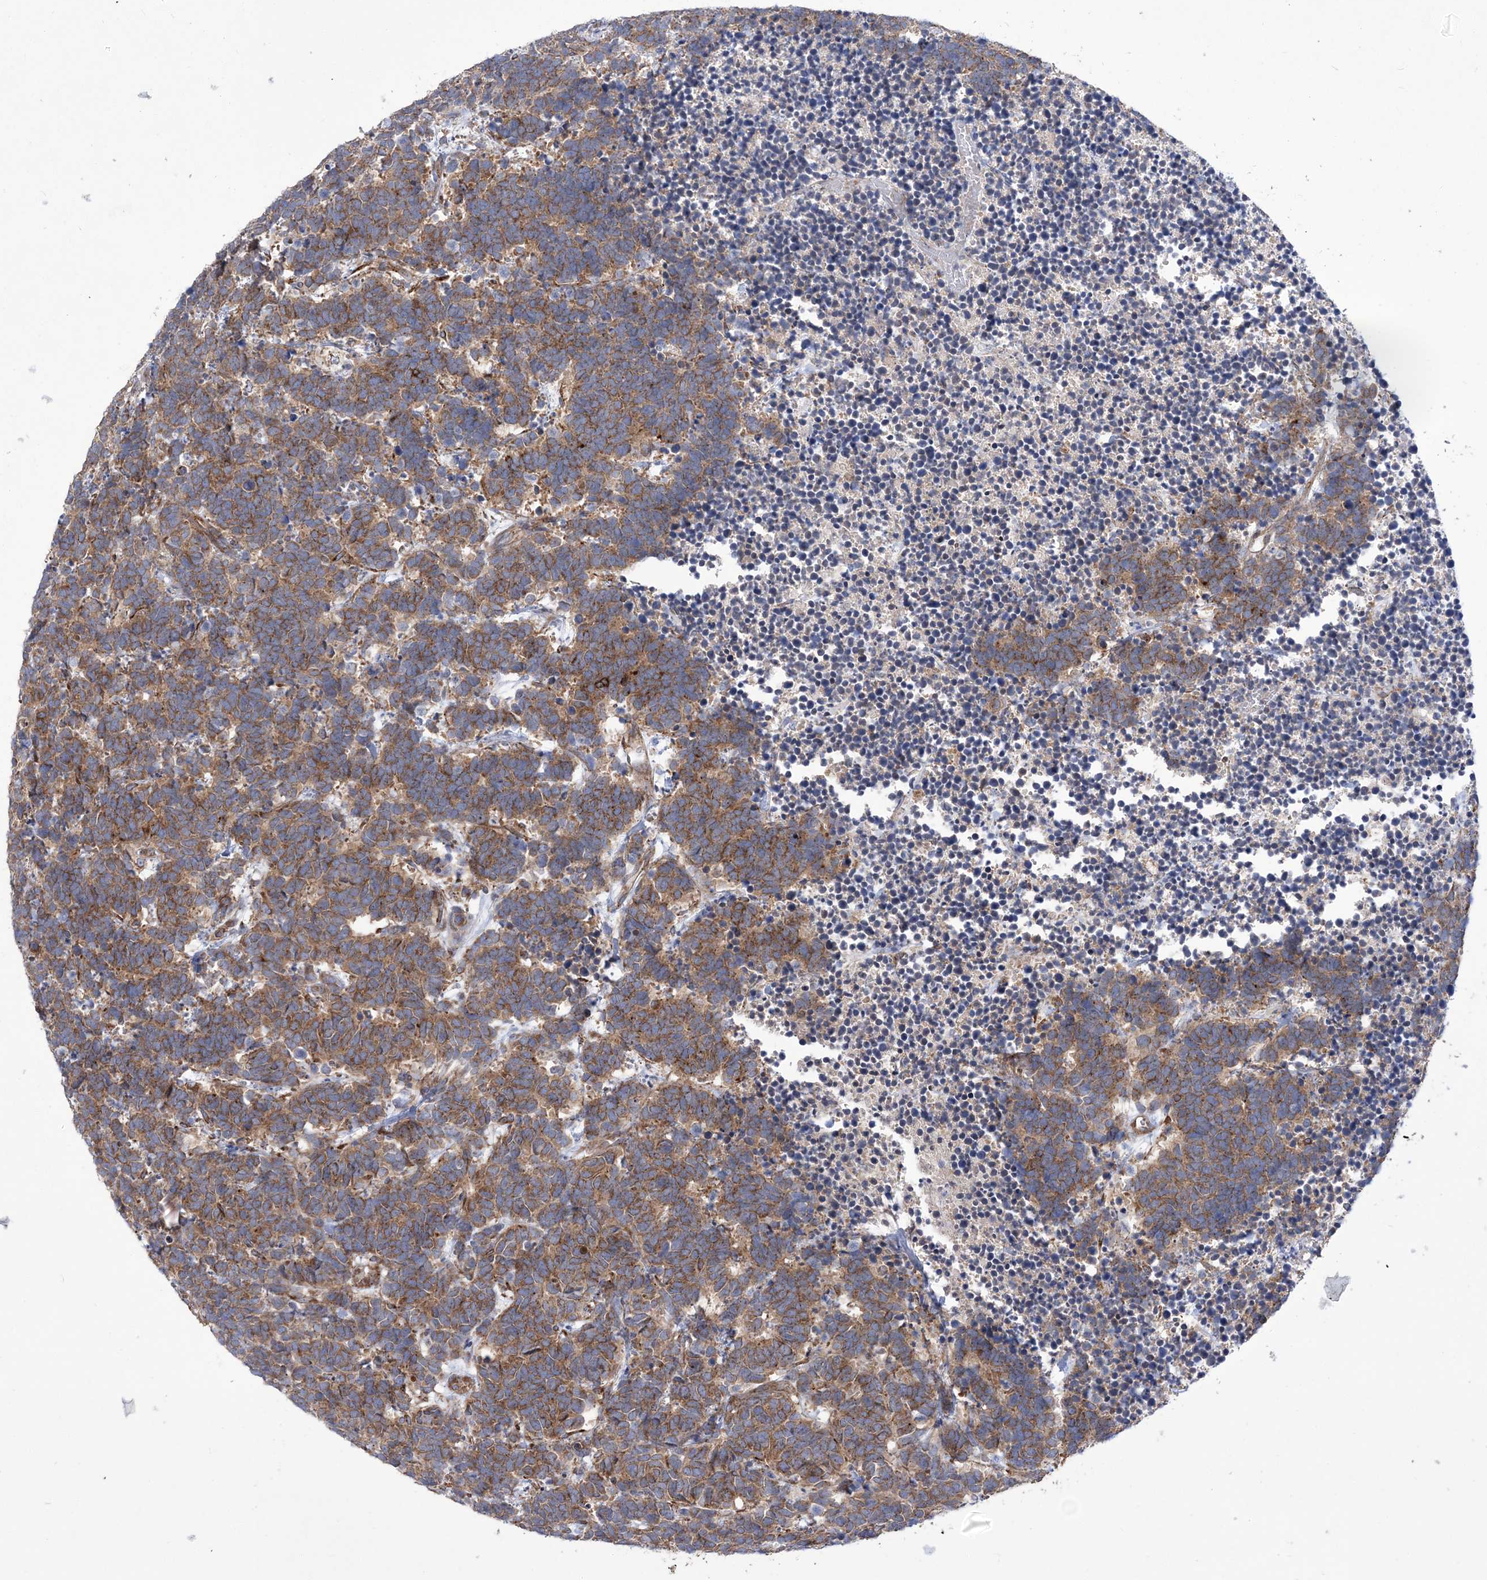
{"staining": {"intensity": "moderate", "quantity": ">75%", "location": "cytoplasmic/membranous"}, "tissue": "carcinoid", "cell_type": "Tumor cells", "image_type": "cancer", "snomed": [{"axis": "morphology", "description": "Carcinoma, NOS"}, {"axis": "morphology", "description": "Carcinoid, malignant, NOS"}, {"axis": "topography", "description": "Urinary bladder"}], "caption": "Immunohistochemistry (DAB (3,3'-diaminobenzidine)) staining of human carcinoid (malignant) displays moderate cytoplasmic/membranous protein staining in approximately >75% of tumor cells.", "gene": "COPB2", "patient": {"sex": "male", "age": 57}}